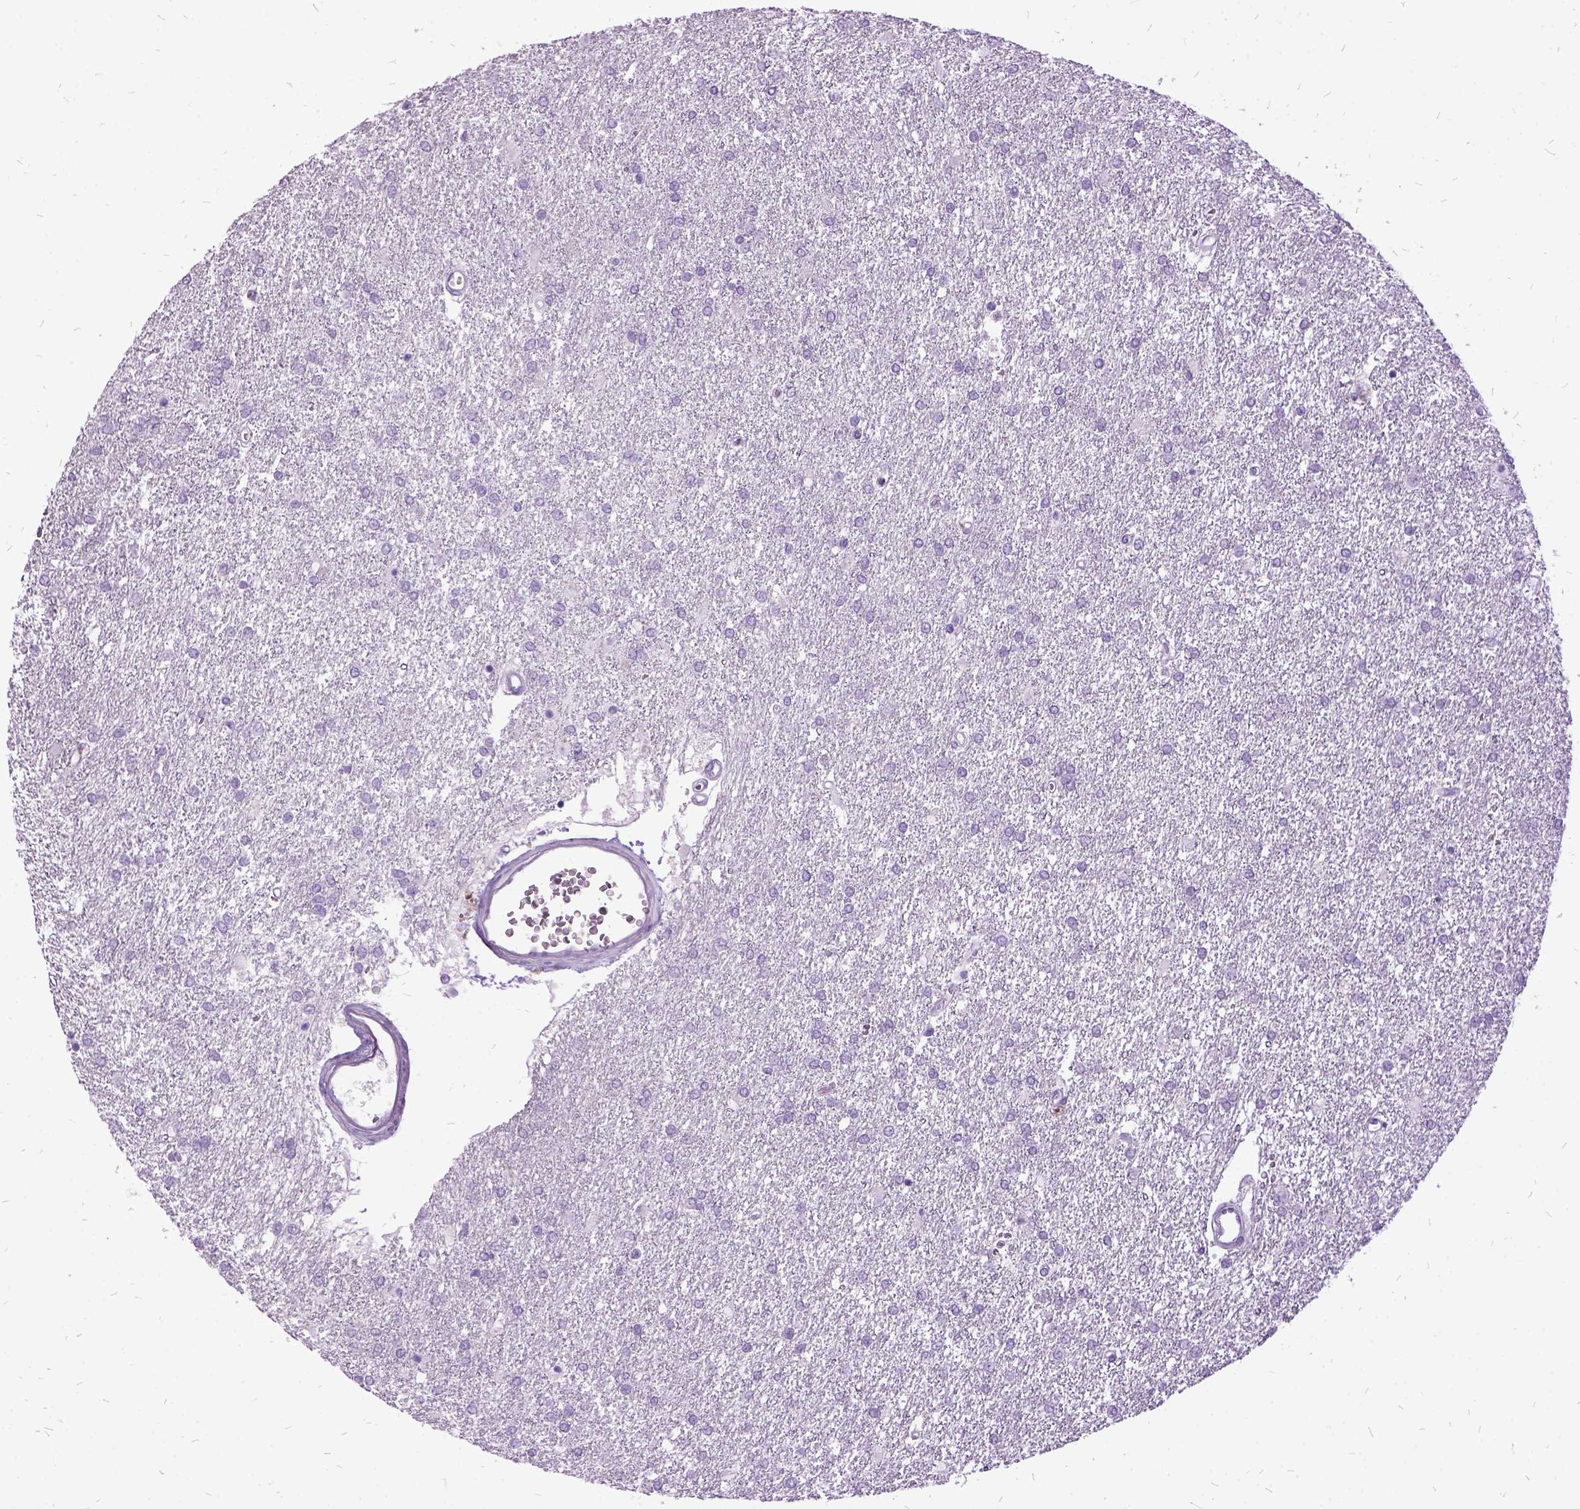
{"staining": {"intensity": "negative", "quantity": "none", "location": "none"}, "tissue": "glioma", "cell_type": "Tumor cells", "image_type": "cancer", "snomed": [{"axis": "morphology", "description": "Glioma, malignant, High grade"}, {"axis": "topography", "description": "Brain"}], "caption": "Immunohistochemistry (IHC) of human glioma demonstrates no expression in tumor cells. Nuclei are stained in blue.", "gene": "MME", "patient": {"sex": "female", "age": 61}}